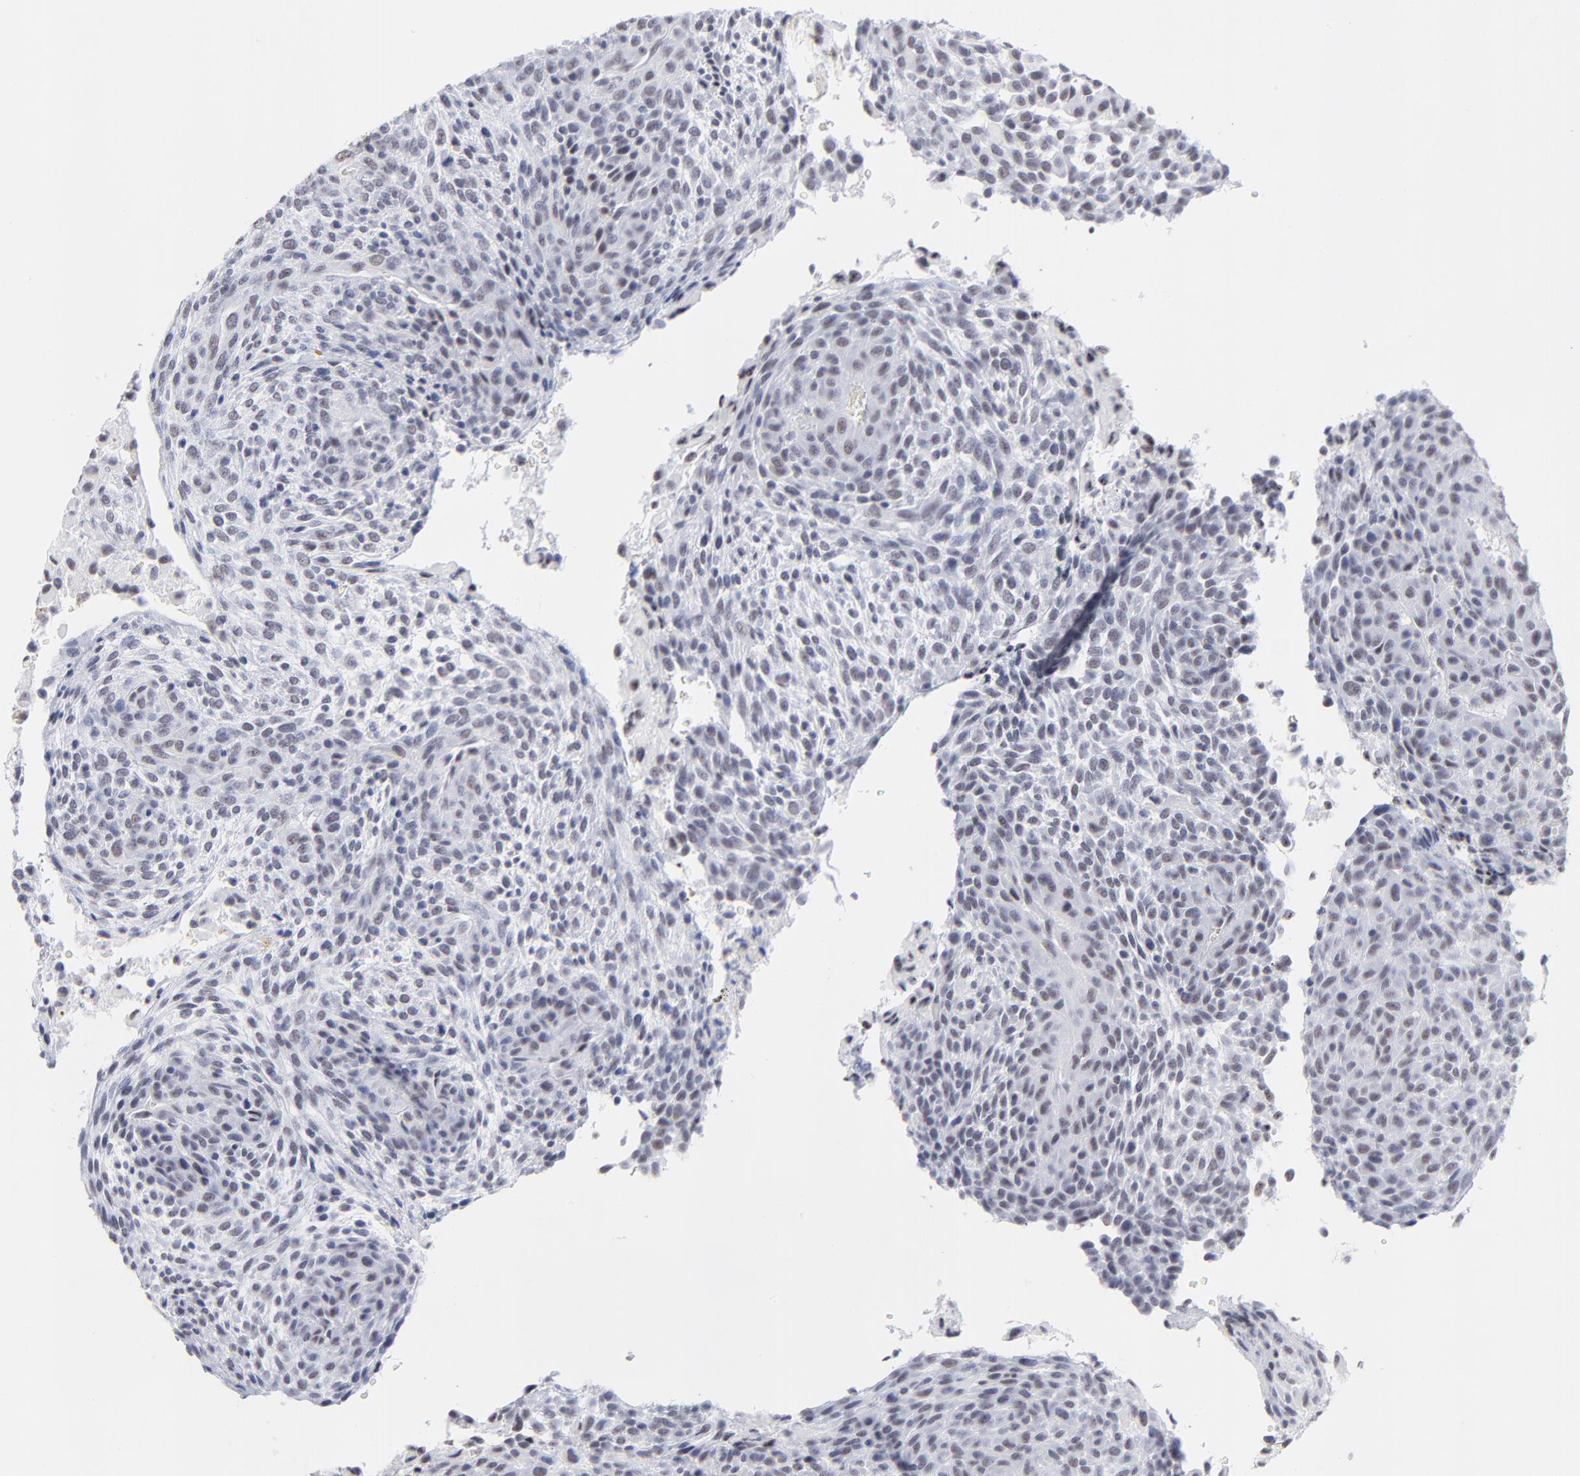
{"staining": {"intensity": "weak", "quantity": "25%-75%", "location": "nuclear"}, "tissue": "glioma", "cell_type": "Tumor cells", "image_type": "cancer", "snomed": [{"axis": "morphology", "description": "Glioma, malignant, High grade"}, {"axis": "topography", "description": "Cerebral cortex"}], "caption": "Immunohistochemical staining of human malignant glioma (high-grade) exhibits low levels of weak nuclear expression in approximately 25%-75% of tumor cells.", "gene": "SNRPB", "patient": {"sex": "female", "age": 55}}